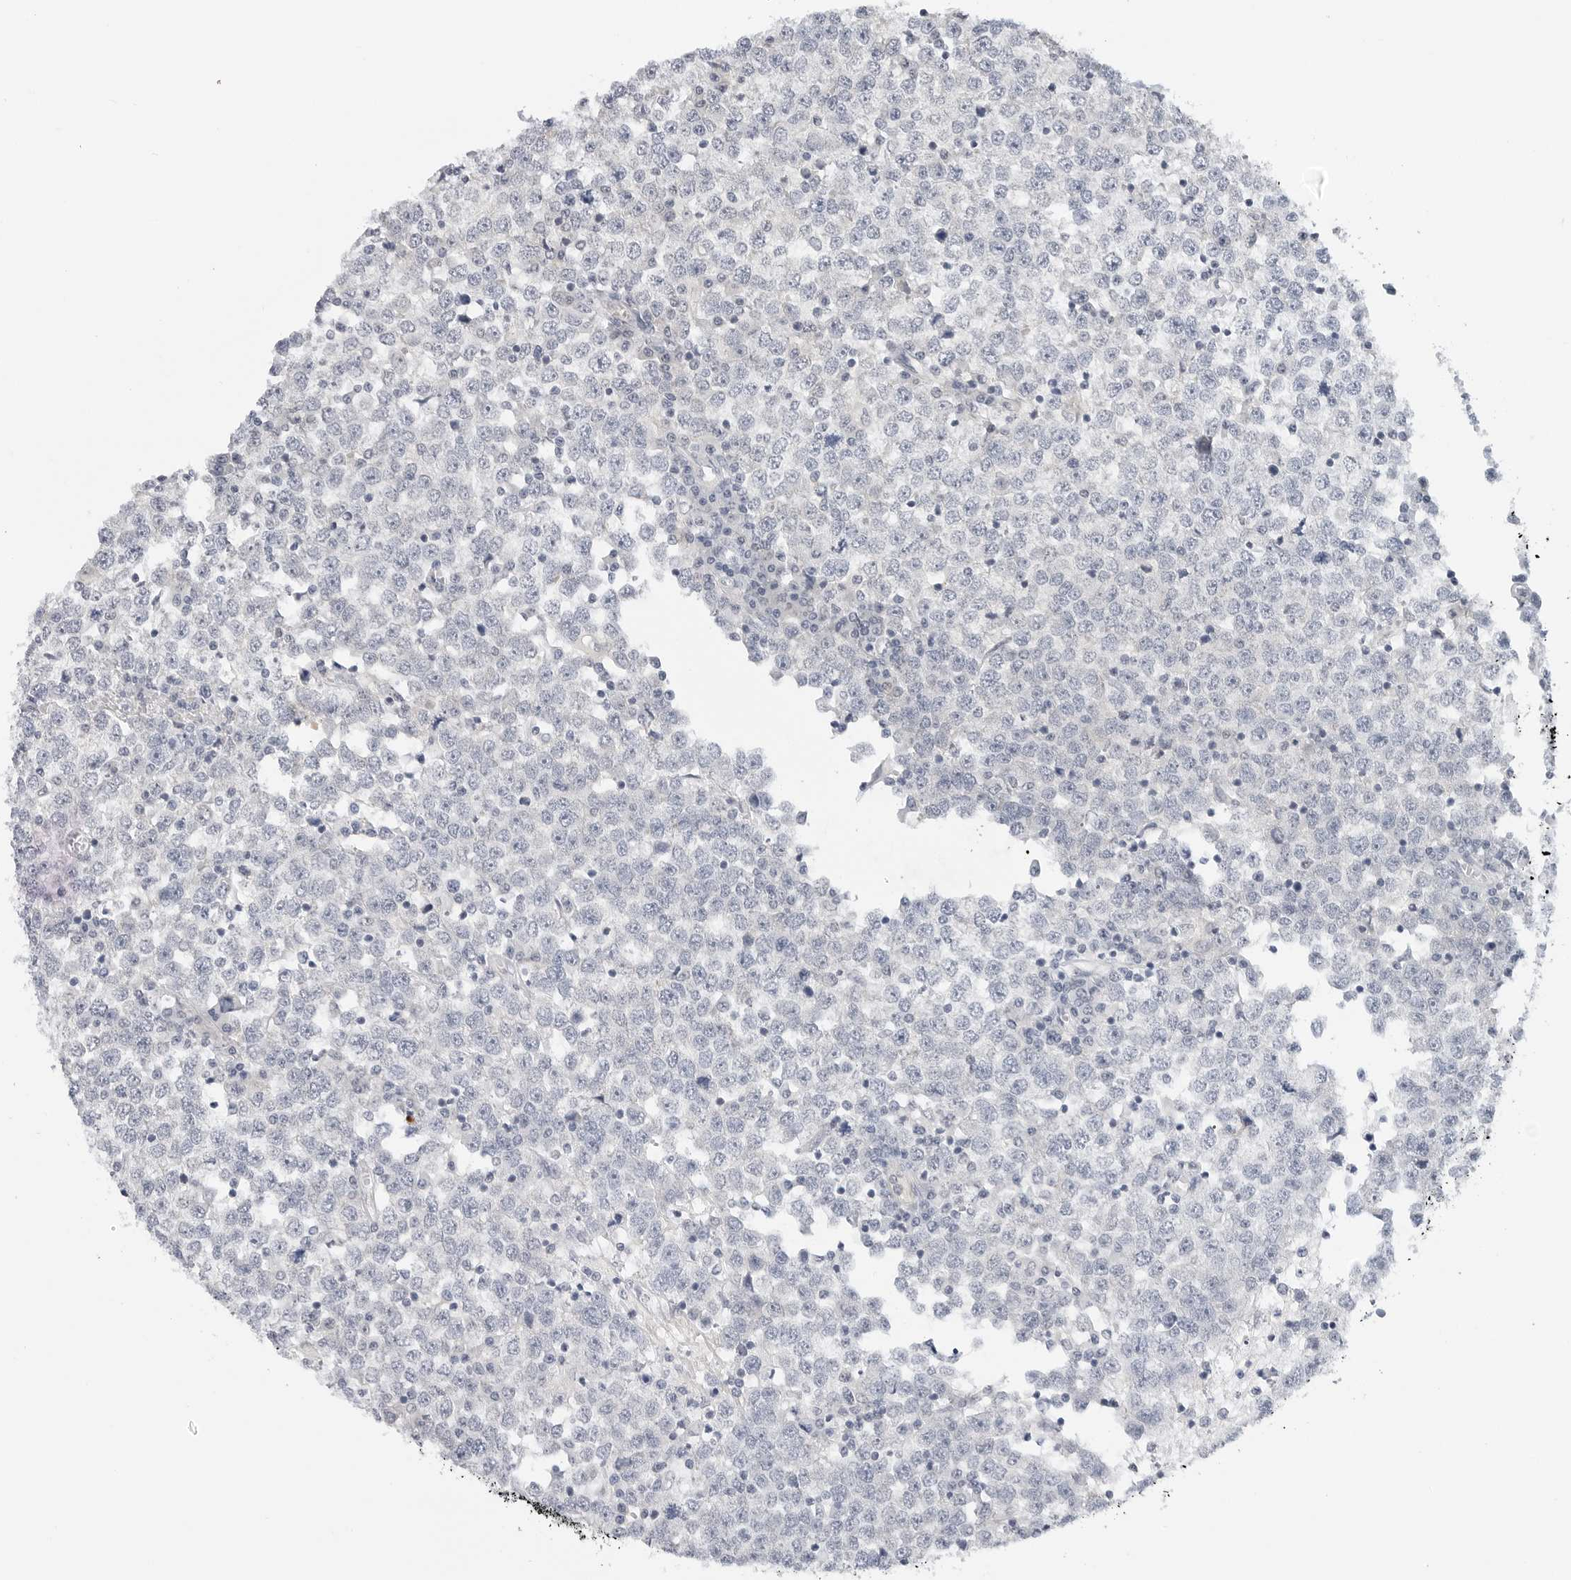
{"staining": {"intensity": "negative", "quantity": "none", "location": "none"}, "tissue": "testis cancer", "cell_type": "Tumor cells", "image_type": "cancer", "snomed": [{"axis": "morphology", "description": "Seminoma, NOS"}, {"axis": "topography", "description": "Testis"}], "caption": "DAB (3,3'-diaminobenzidine) immunohistochemical staining of seminoma (testis) demonstrates no significant expression in tumor cells. (DAB immunohistochemistry visualized using brightfield microscopy, high magnification).", "gene": "MAP2K5", "patient": {"sex": "male", "age": 65}}